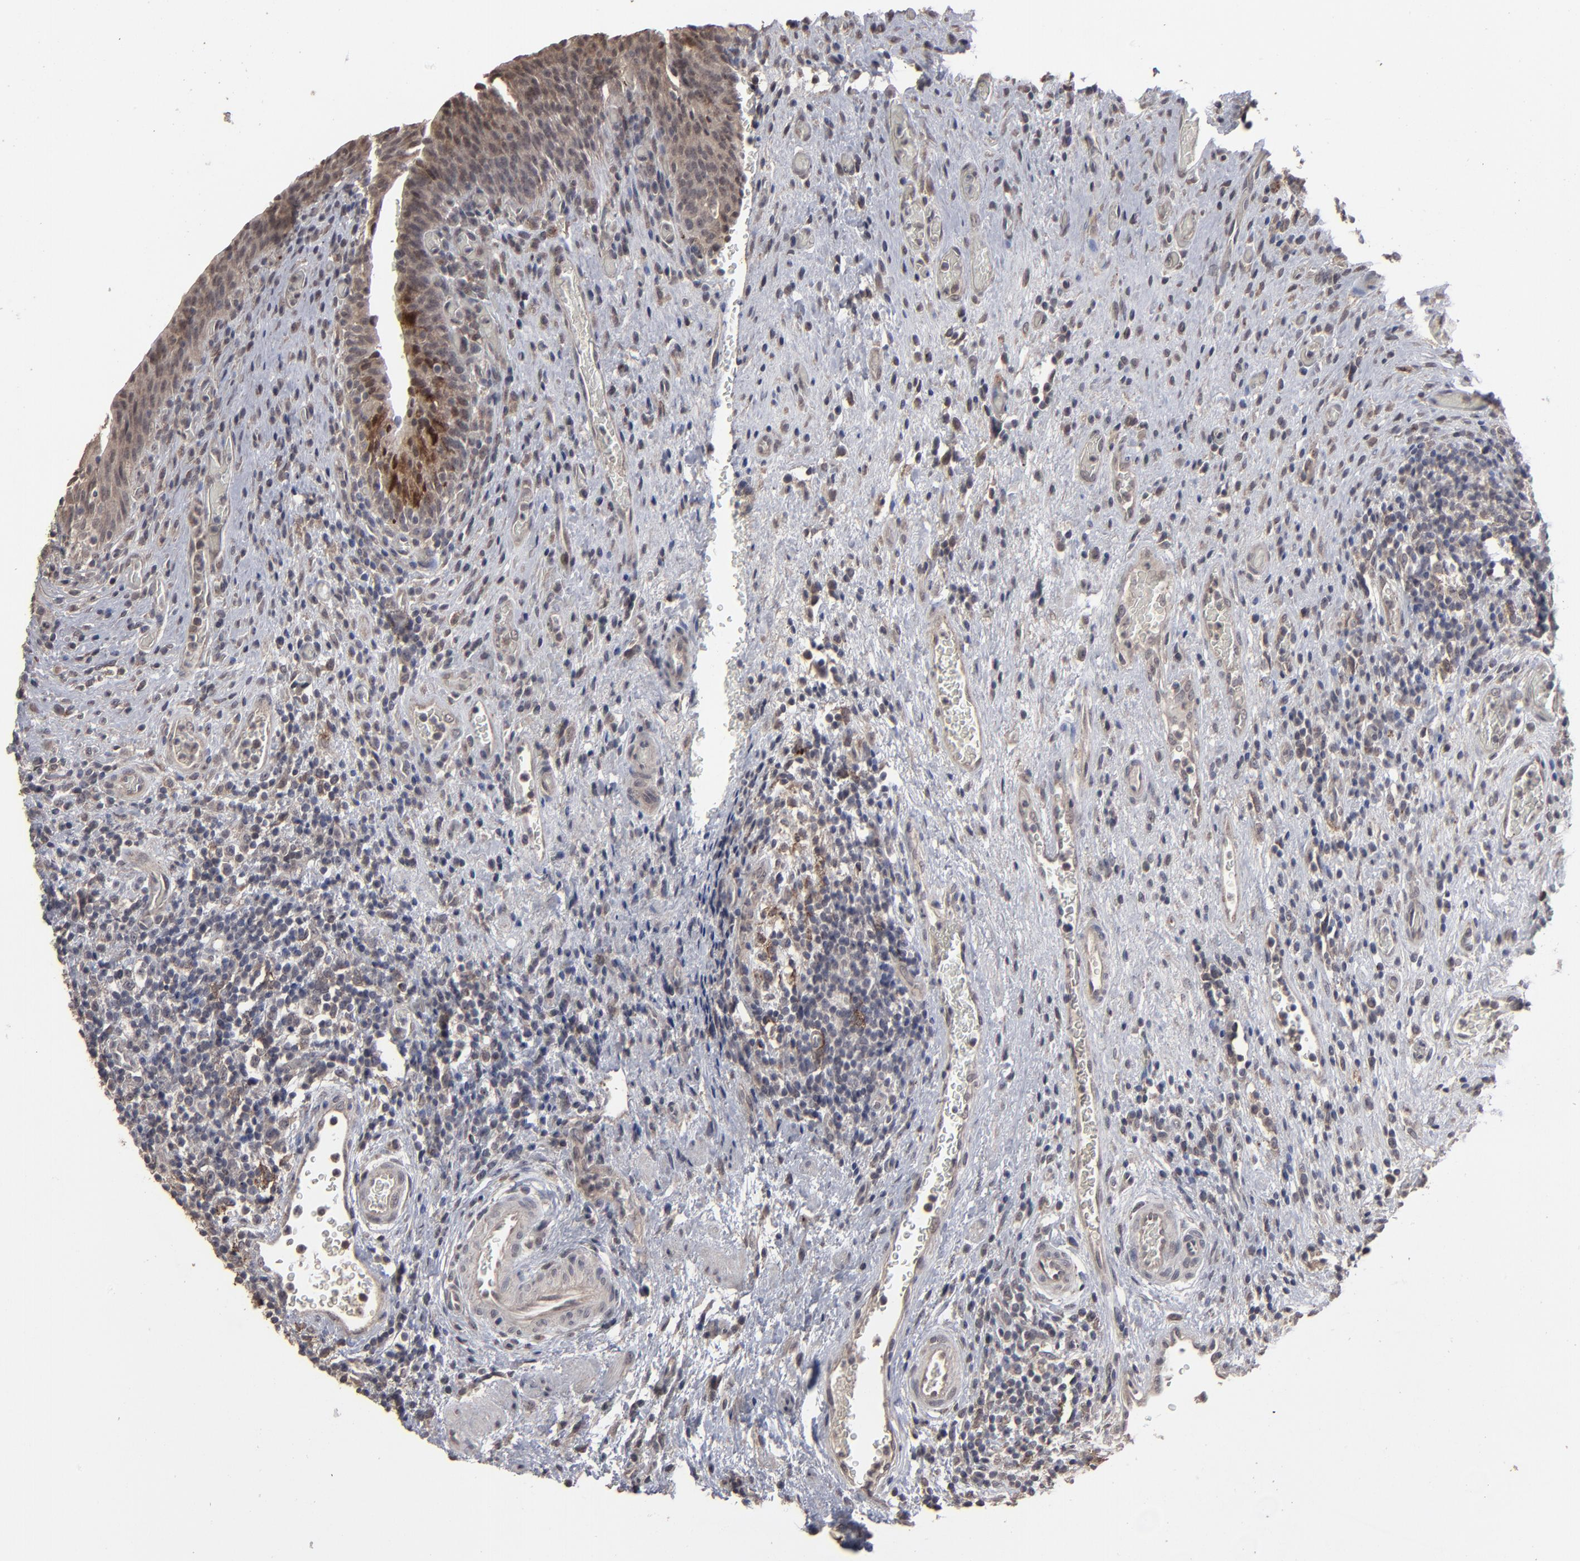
{"staining": {"intensity": "weak", "quantity": ">75%", "location": "cytoplasmic/membranous,nuclear"}, "tissue": "urinary bladder", "cell_type": "Urothelial cells", "image_type": "normal", "snomed": [{"axis": "morphology", "description": "Normal tissue, NOS"}, {"axis": "morphology", "description": "Urothelial carcinoma, High grade"}, {"axis": "topography", "description": "Urinary bladder"}], "caption": "Immunohistochemistry image of unremarkable urinary bladder stained for a protein (brown), which demonstrates low levels of weak cytoplasmic/membranous,nuclear expression in about >75% of urothelial cells.", "gene": "SLC22A17", "patient": {"sex": "male", "age": 51}}